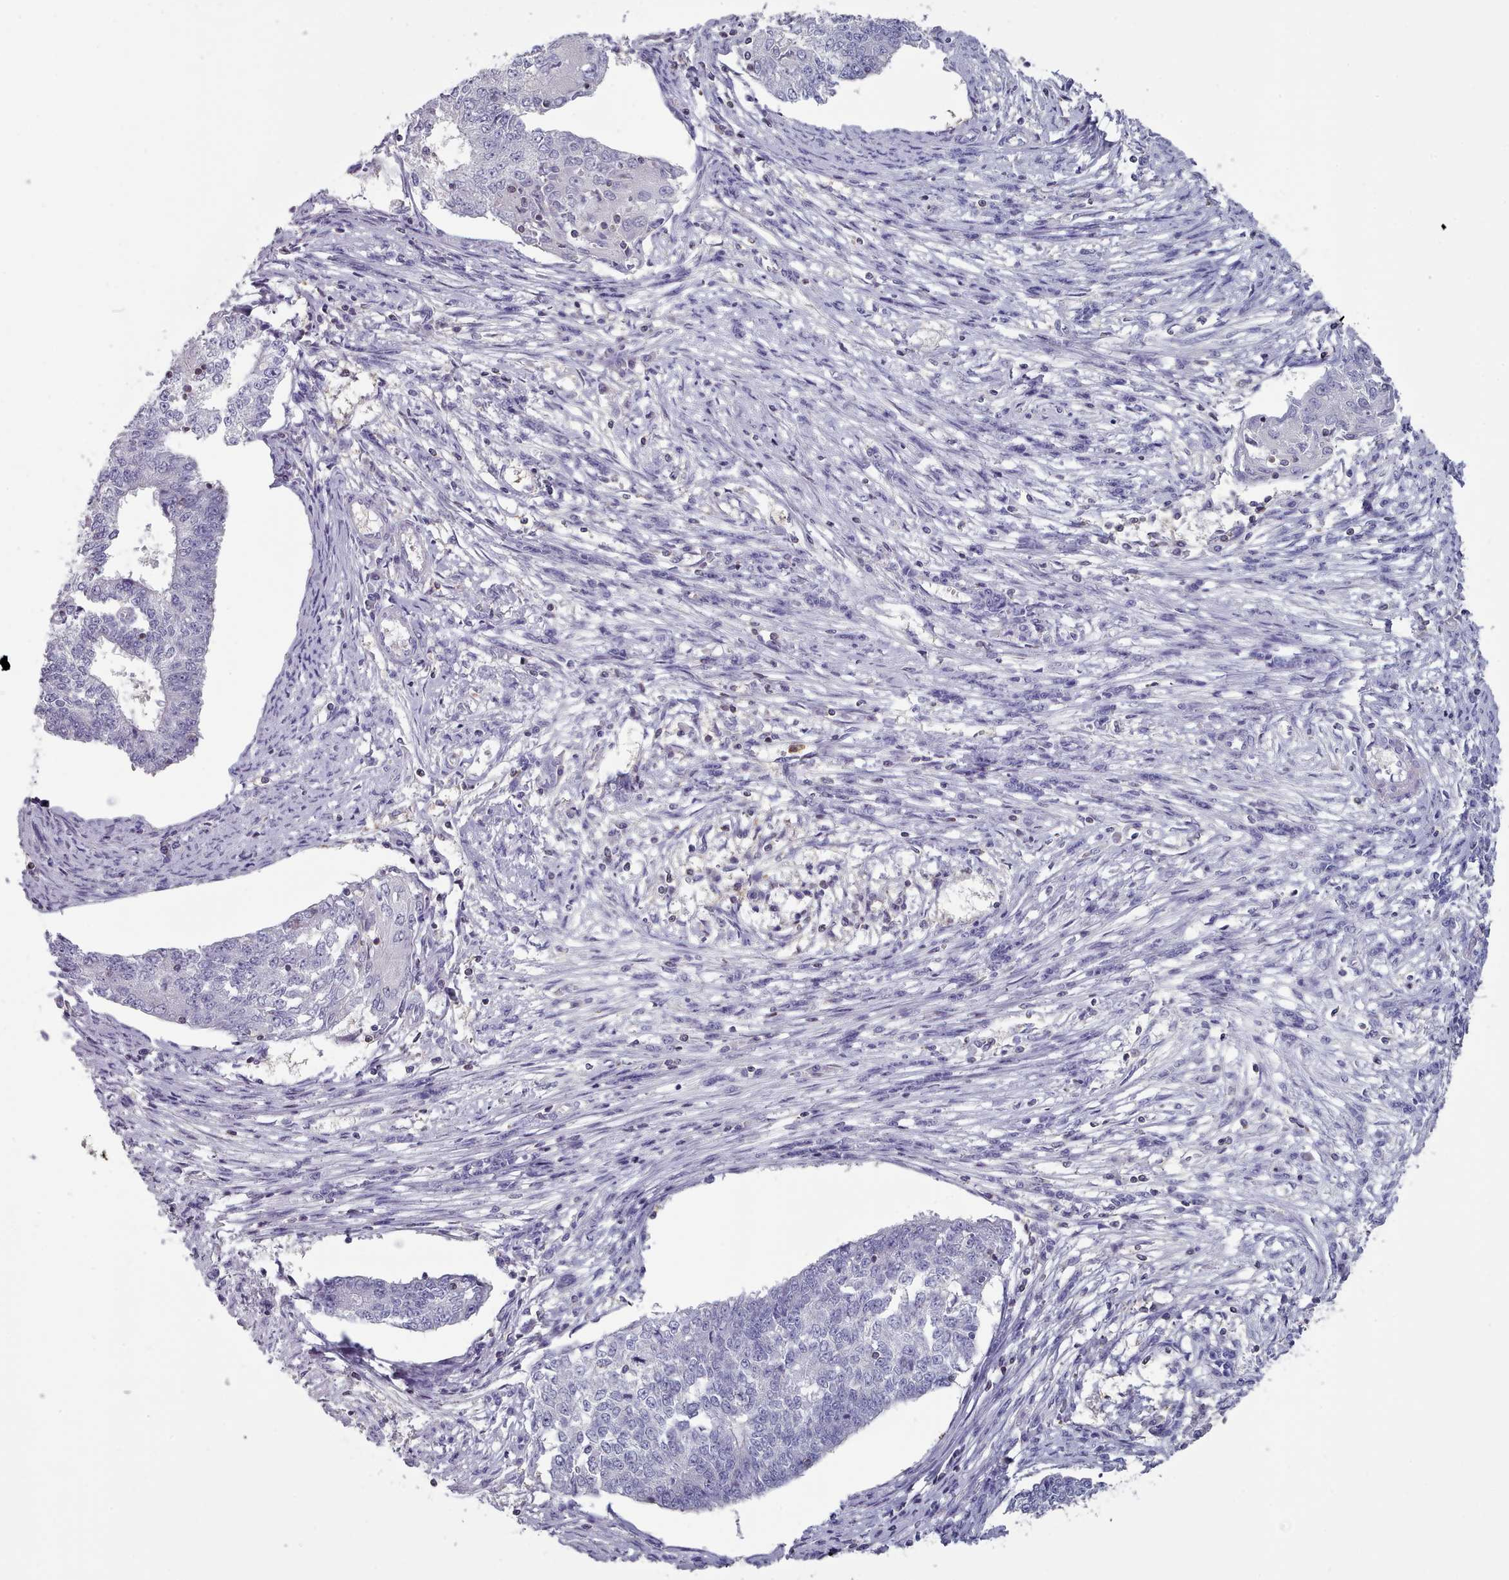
{"staining": {"intensity": "negative", "quantity": "none", "location": "none"}, "tissue": "endometrial cancer", "cell_type": "Tumor cells", "image_type": "cancer", "snomed": [{"axis": "morphology", "description": "Adenocarcinoma, NOS"}, {"axis": "topography", "description": "Endometrium"}], "caption": "Immunohistochemical staining of human adenocarcinoma (endometrial) exhibits no significant positivity in tumor cells.", "gene": "RAC2", "patient": {"sex": "female", "age": 56}}